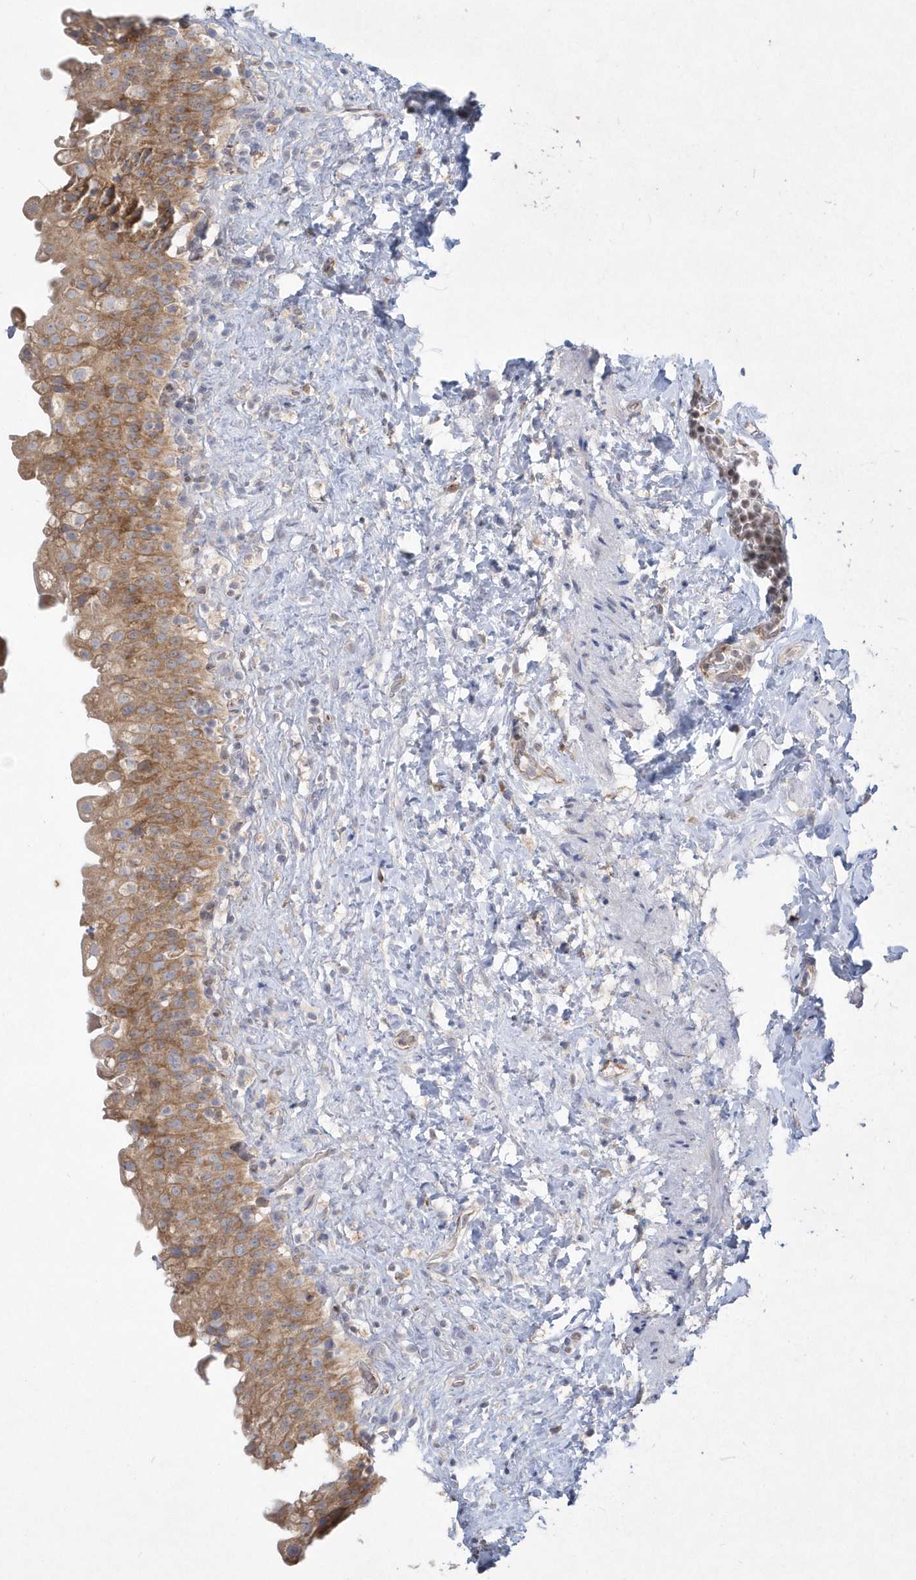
{"staining": {"intensity": "moderate", "quantity": "25%-75%", "location": "cytoplasmic/membranous"}, "tissue": "urinary bladder", "cell_type": "Urothelial cells", "image_type": "normal", "snomed": [{"axis": "morphology", "description": "Normal tissue, NOS"}, {"axis": "topography", "description": "Urinary bladder"}], "caption": "Immunohistochemical staining of unremarkable urinary bladder shows moderate cytoplasmic/membranous protein expression in approximately 25%-75% of urothelial cells. The staining is performed using DAB brown chromogen to label protein expression. The nuclei are counter-stained blue using hematoxylin.", "gene": "DGAT1", "patient": {"sex": "female", "age": 27}}